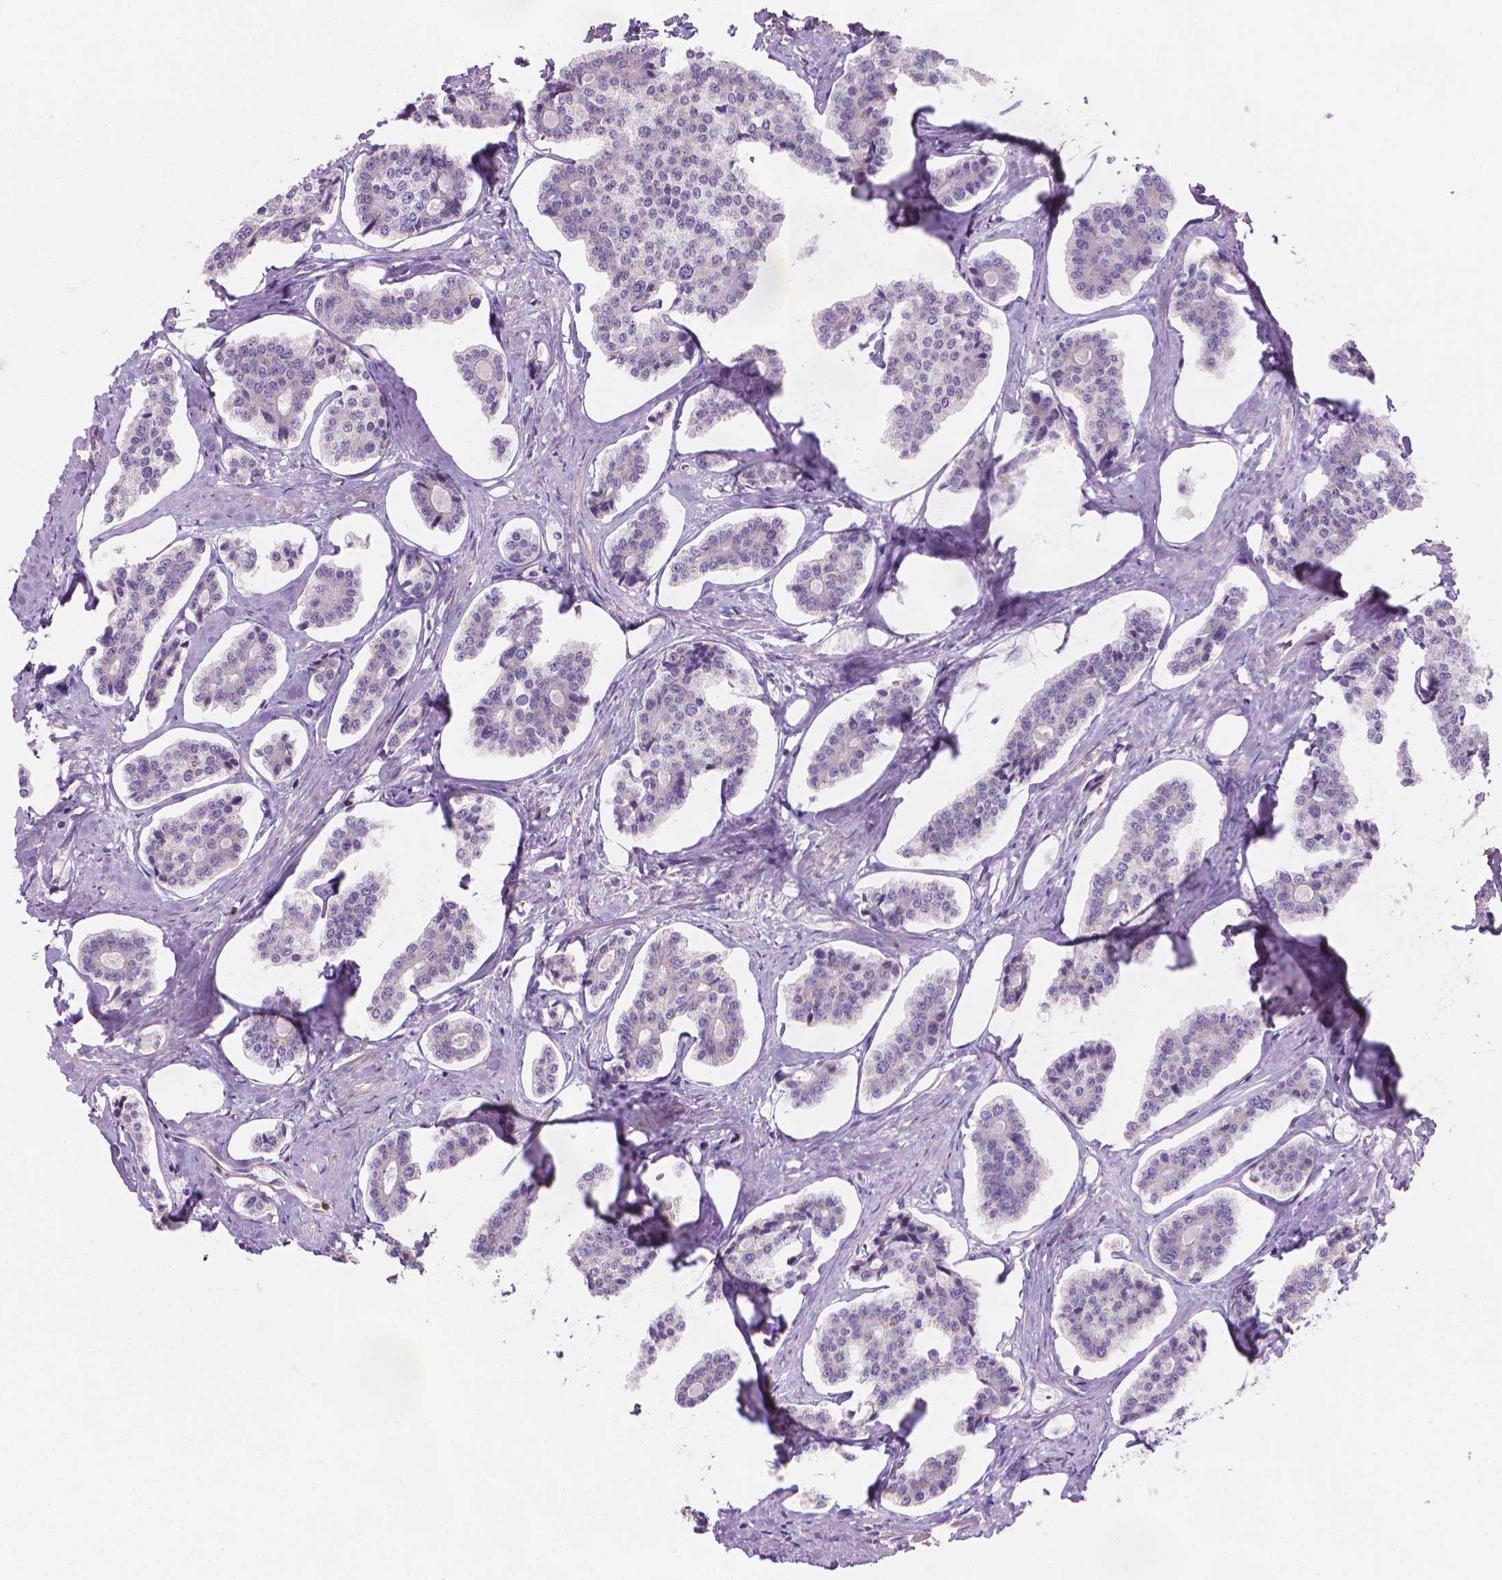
{"staining": {"intensity": "negative", "quantity": "none", "location": "none"}, "tissue": "carcinoid", "cell_type": "Tumor cells", "image_type": "cancer", "snomed": [{"axis": "morphology", "description": "Carcinoid, malignant, NOS"}, {"axis": "topography", "description": "Small intestine"}], "caption": "A high-resolution image shows immunohistochemistry (IHC) staining of carcinoid (malignant), which reveals no significant expression in tumor cells.", "gene": "GSDMA", "patient": {"sex": "female", "age": 65}}